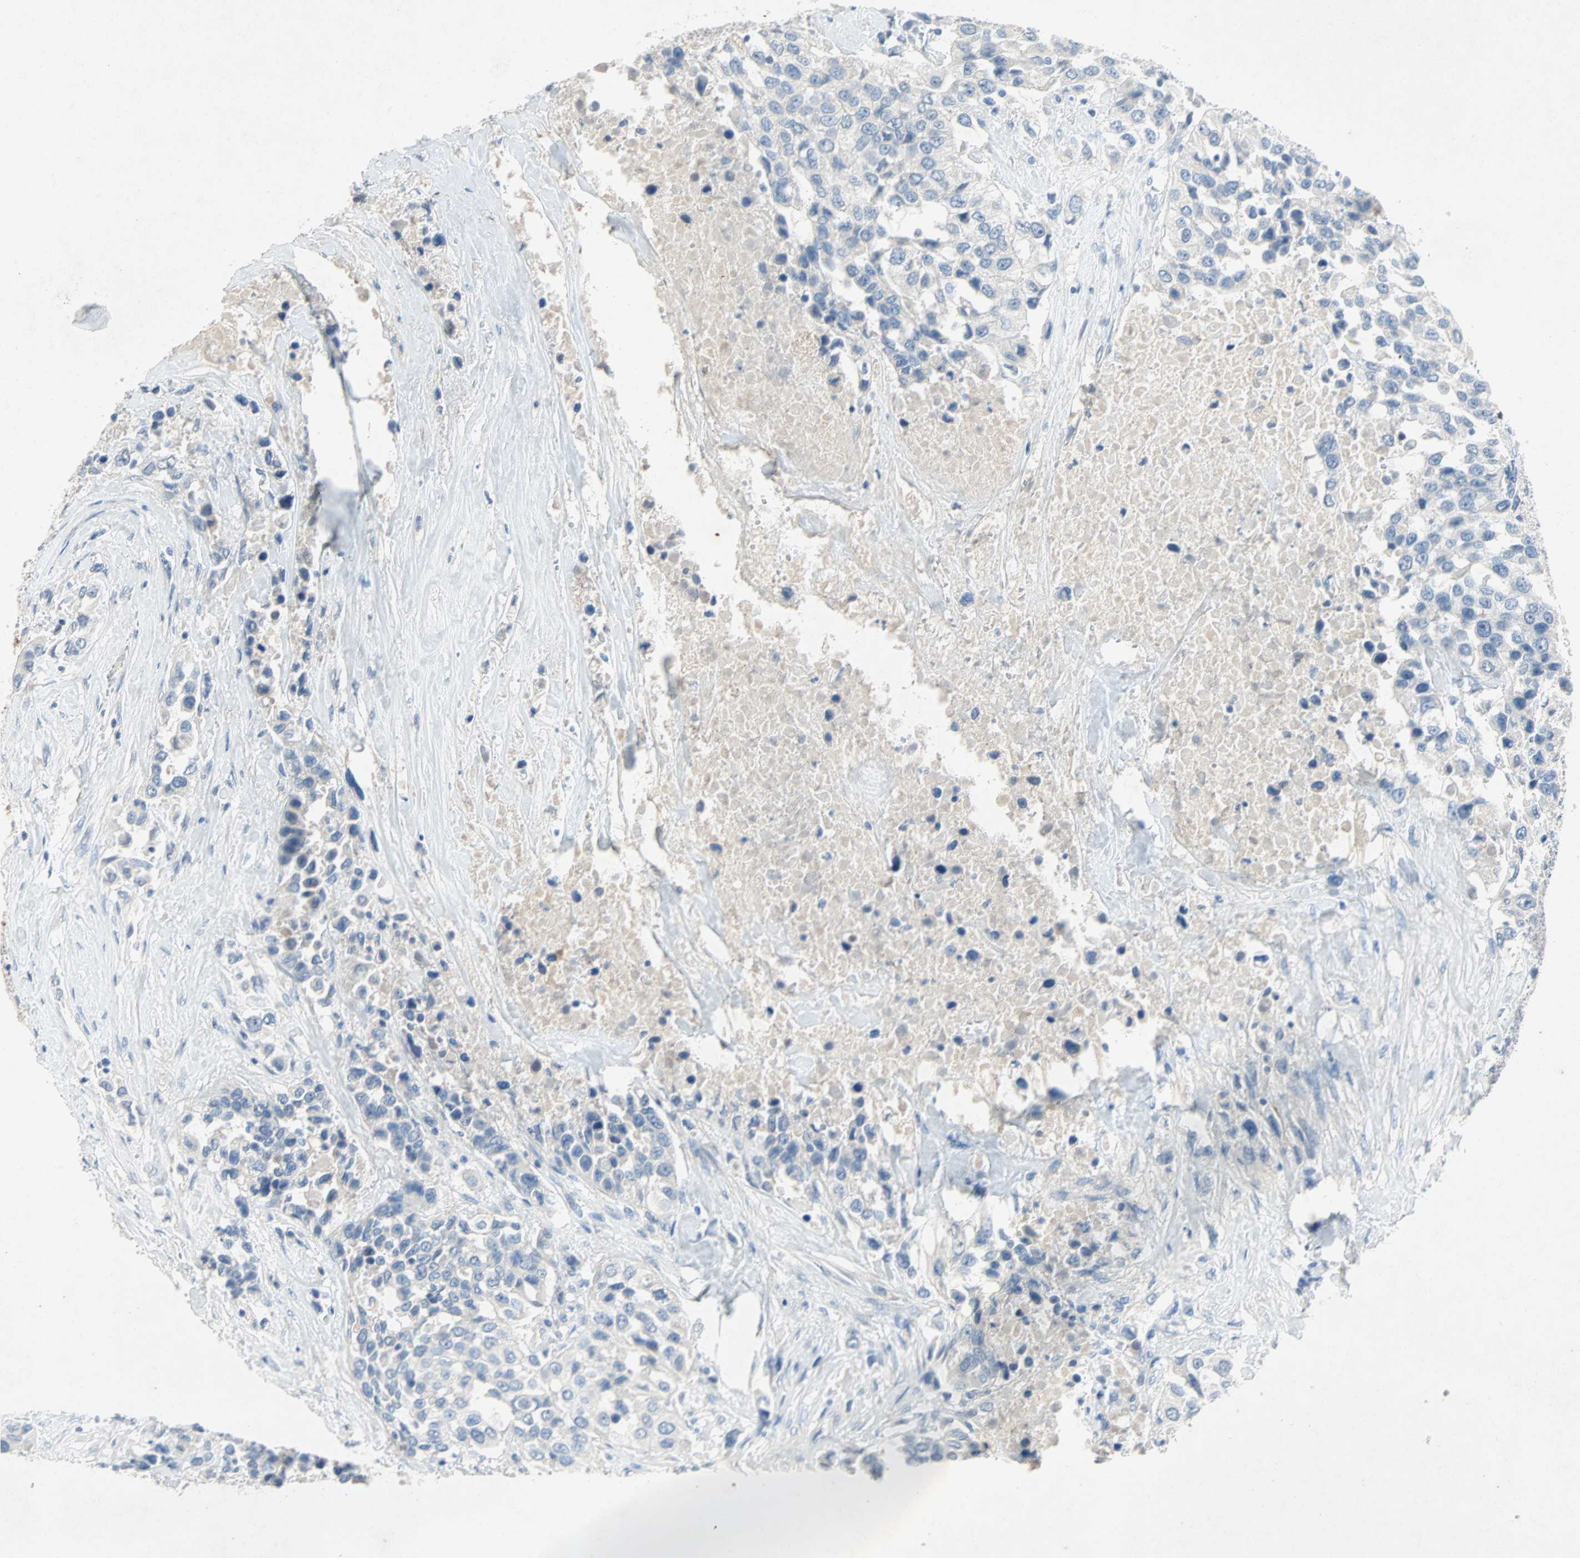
{"staining": {"intensity": "negative", "quantity": "none", "location": "none"}, "tissue": "urothelial cancer", "cell_type": "Tumor cells", "image_type": "cancer", "snomed": [{"axis": "morphology", "description": "Urothelial carcinoma, High grade"}, {"axis": "topography", "description": "Urinary bladder"}], "caption": "A photomicrograph of human urothelial carcinoma (high-grade) is negative for staining in tumor cells.", "gene": "PCDHB2", "patient": {"sex": "female", "age": 80}}